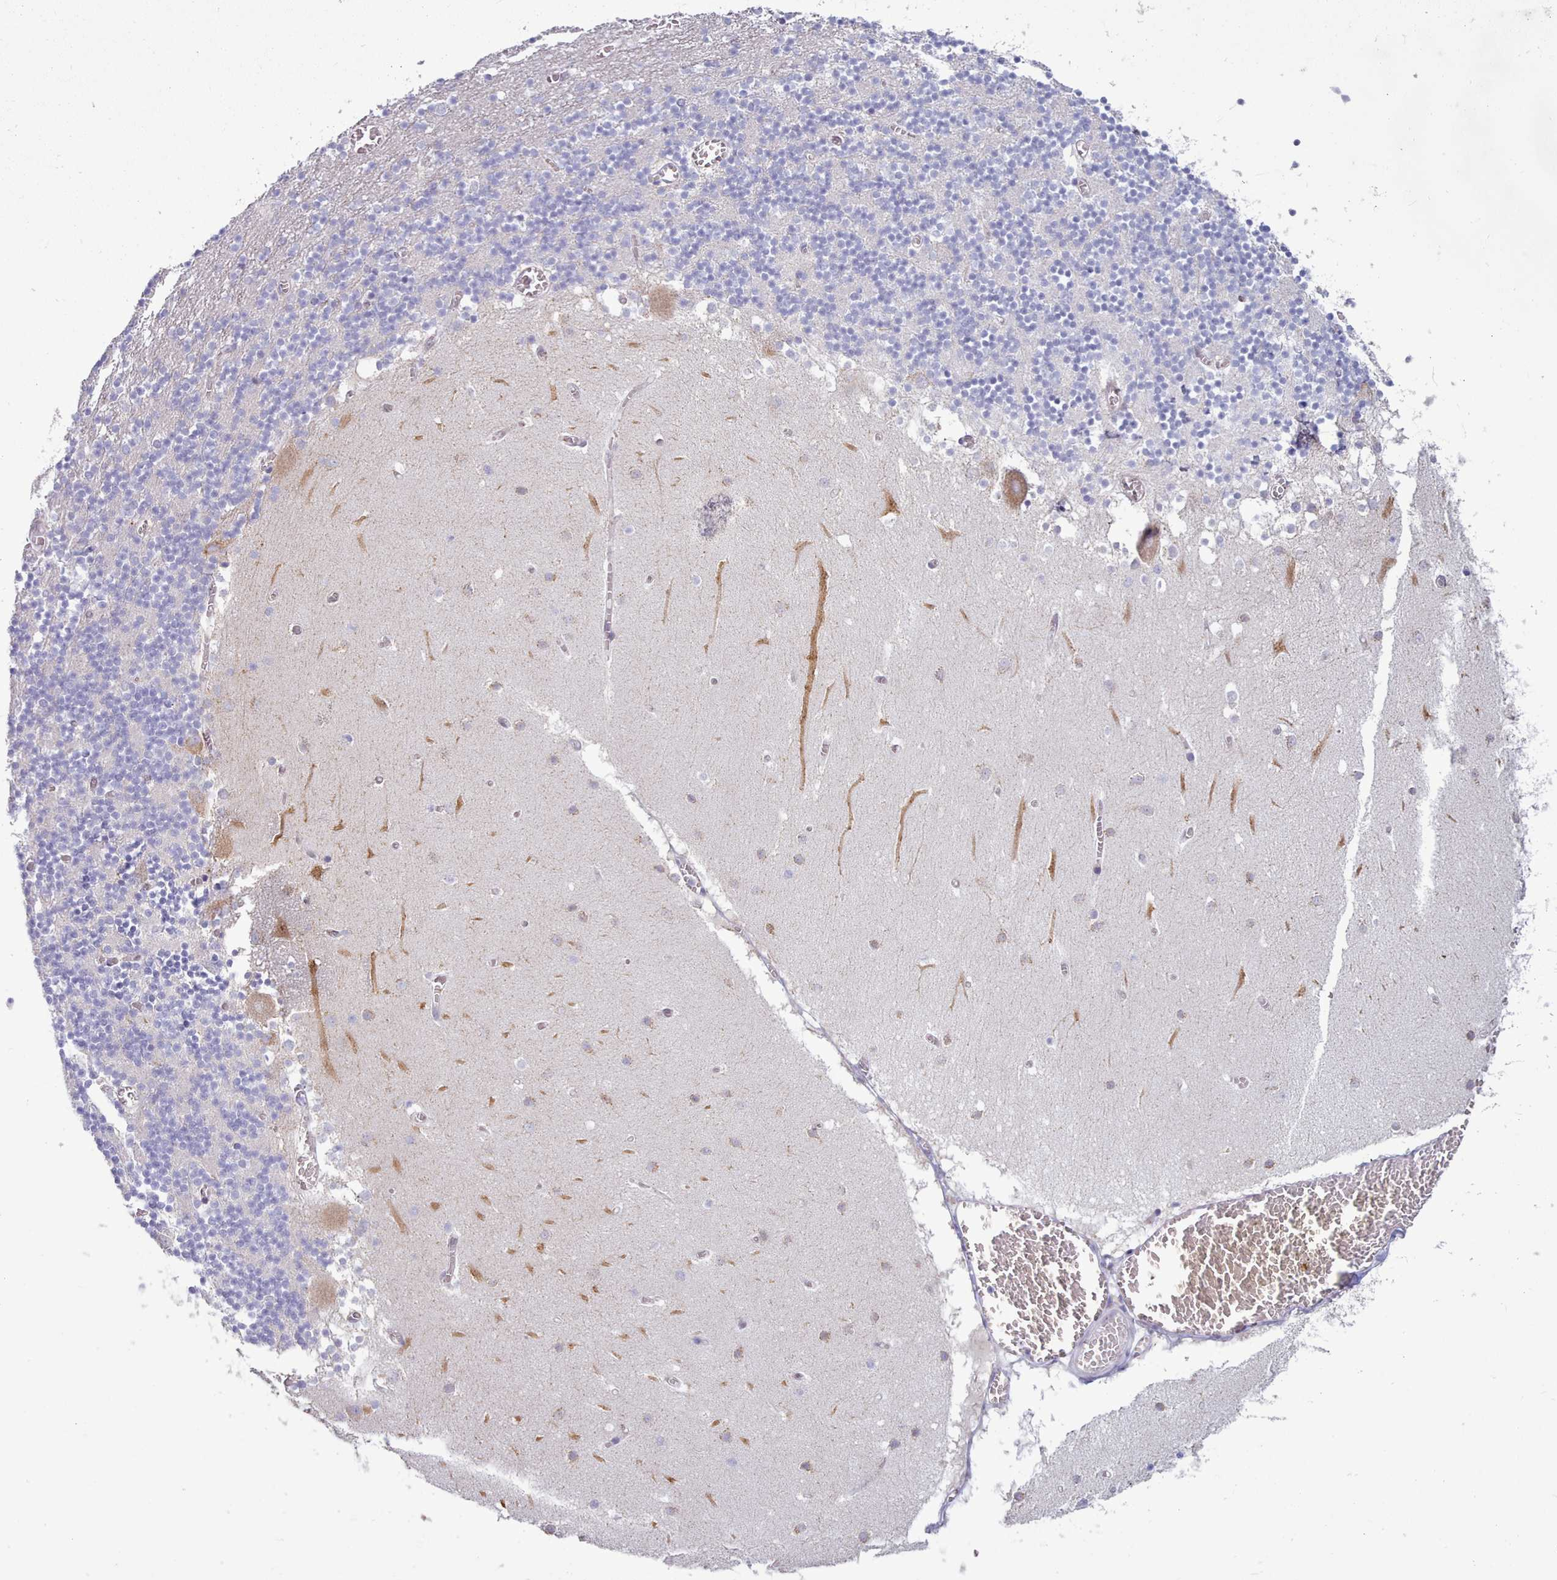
{"staining": {"intensity": "negative", "quantity": "none", "location": "none"}, "tissue": "cerebellum", "cell_type": "Cells in granular layer", "image_type": "normal", "snomed": [{"axis": "morphology", "description": "Normal tissue, NOS"}, {"axis": "topography", "description": "Cerebellum"}], "caption": "Human cerebellum stained for a protein using IHC exhibits no staining in cells in granular layer.", "gene": "TMEM253", "patient": {"sex": "female", "age": 28}}